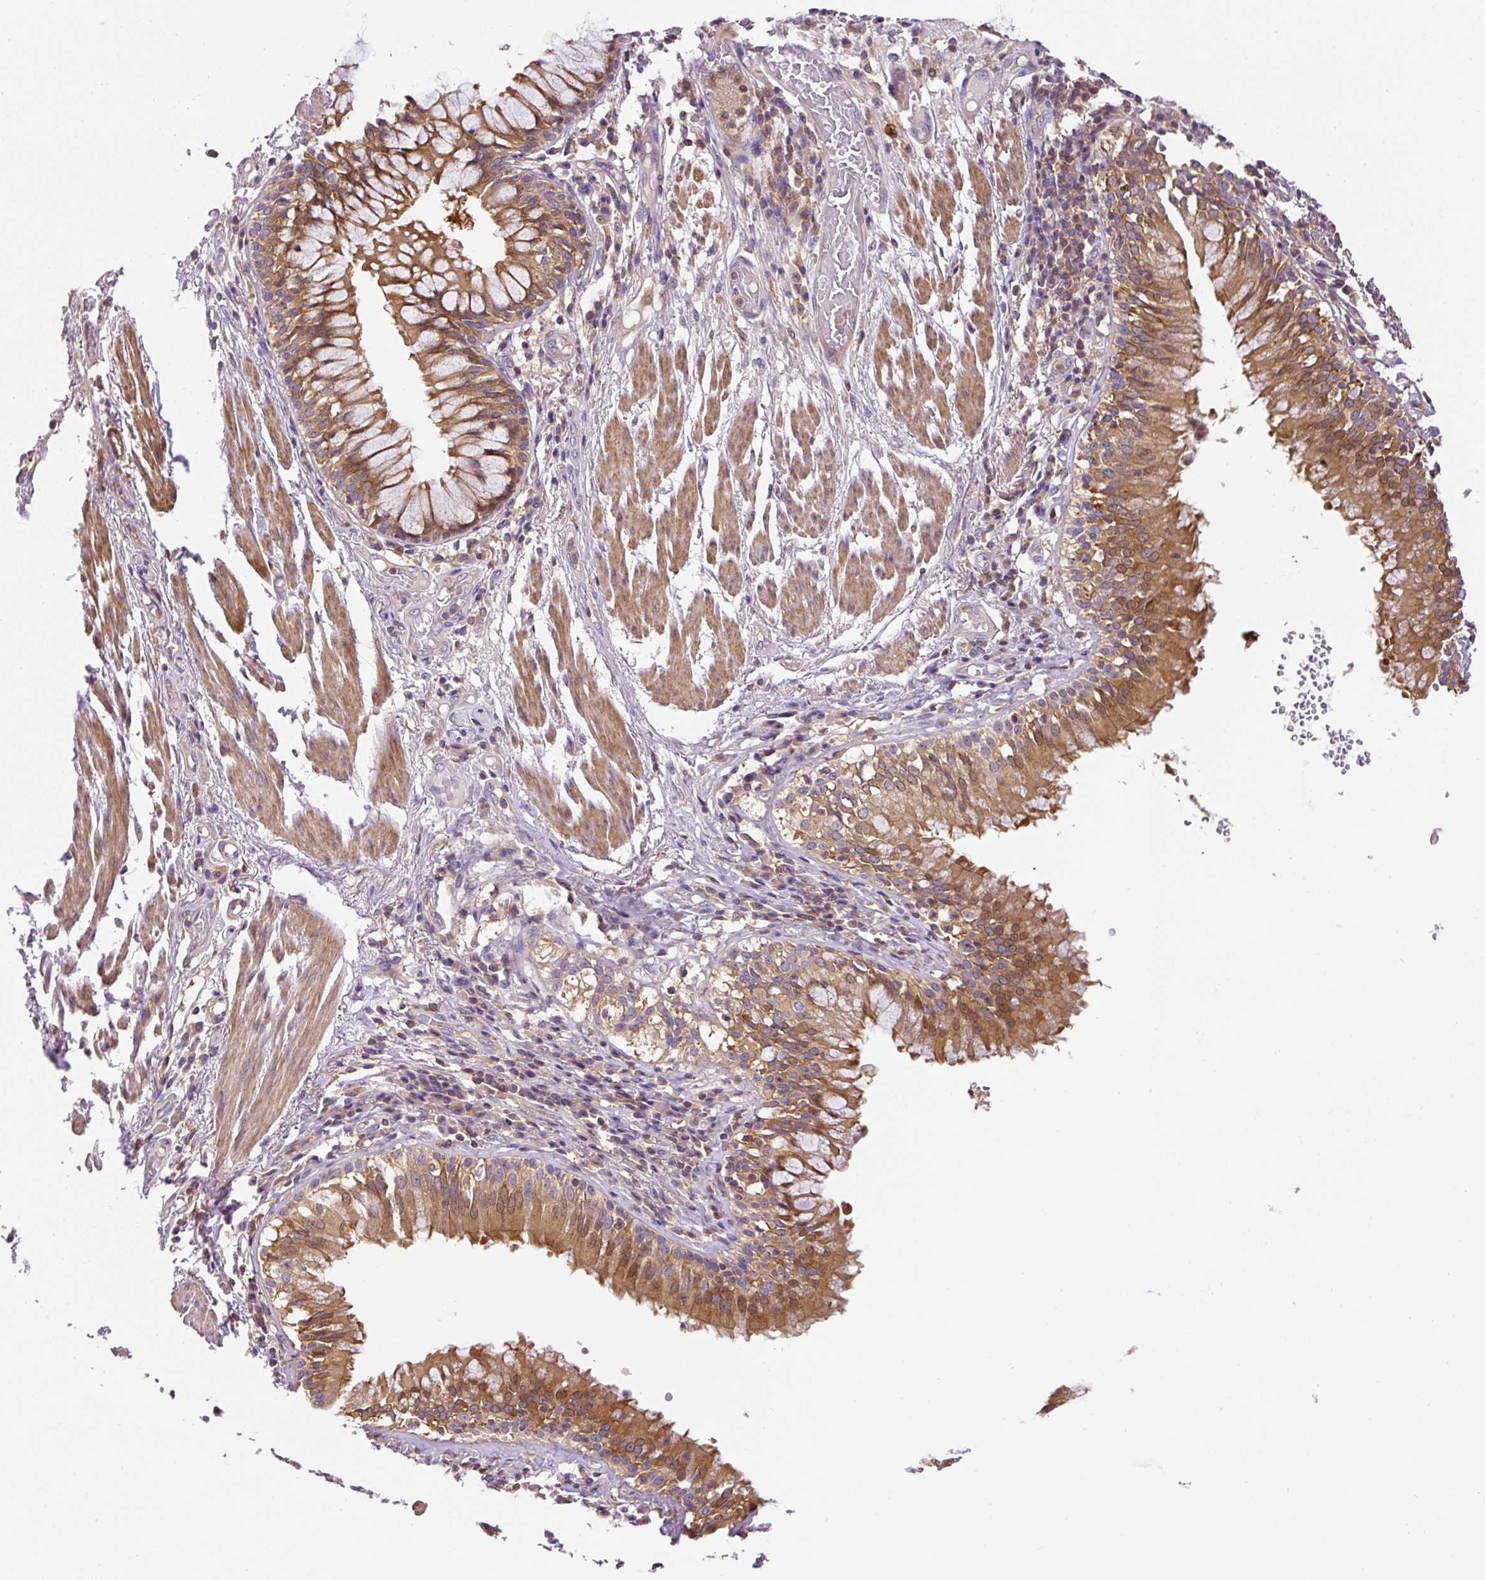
{"staining": {"intensity": "negative", "quantity": "none", "location": "none"}, "tissue": "adipose tissue", "cell_type": "Adipocytes", "image_type": "normal", "snomed": [{"axis": "morphology", "description": "Normal tissue, NOS"}, {"axis": "topography", "description": "Cartilage tissue"}, {"axis": "topography", "description": "Bronchus"}], "caption": "This is a photomicrograph of IHC staining of unremarkable adipose tissue, which shows no positivity in adipocytes.", "gene": "CCDC28A", "patient": {"sex": "male", "age": 56}}